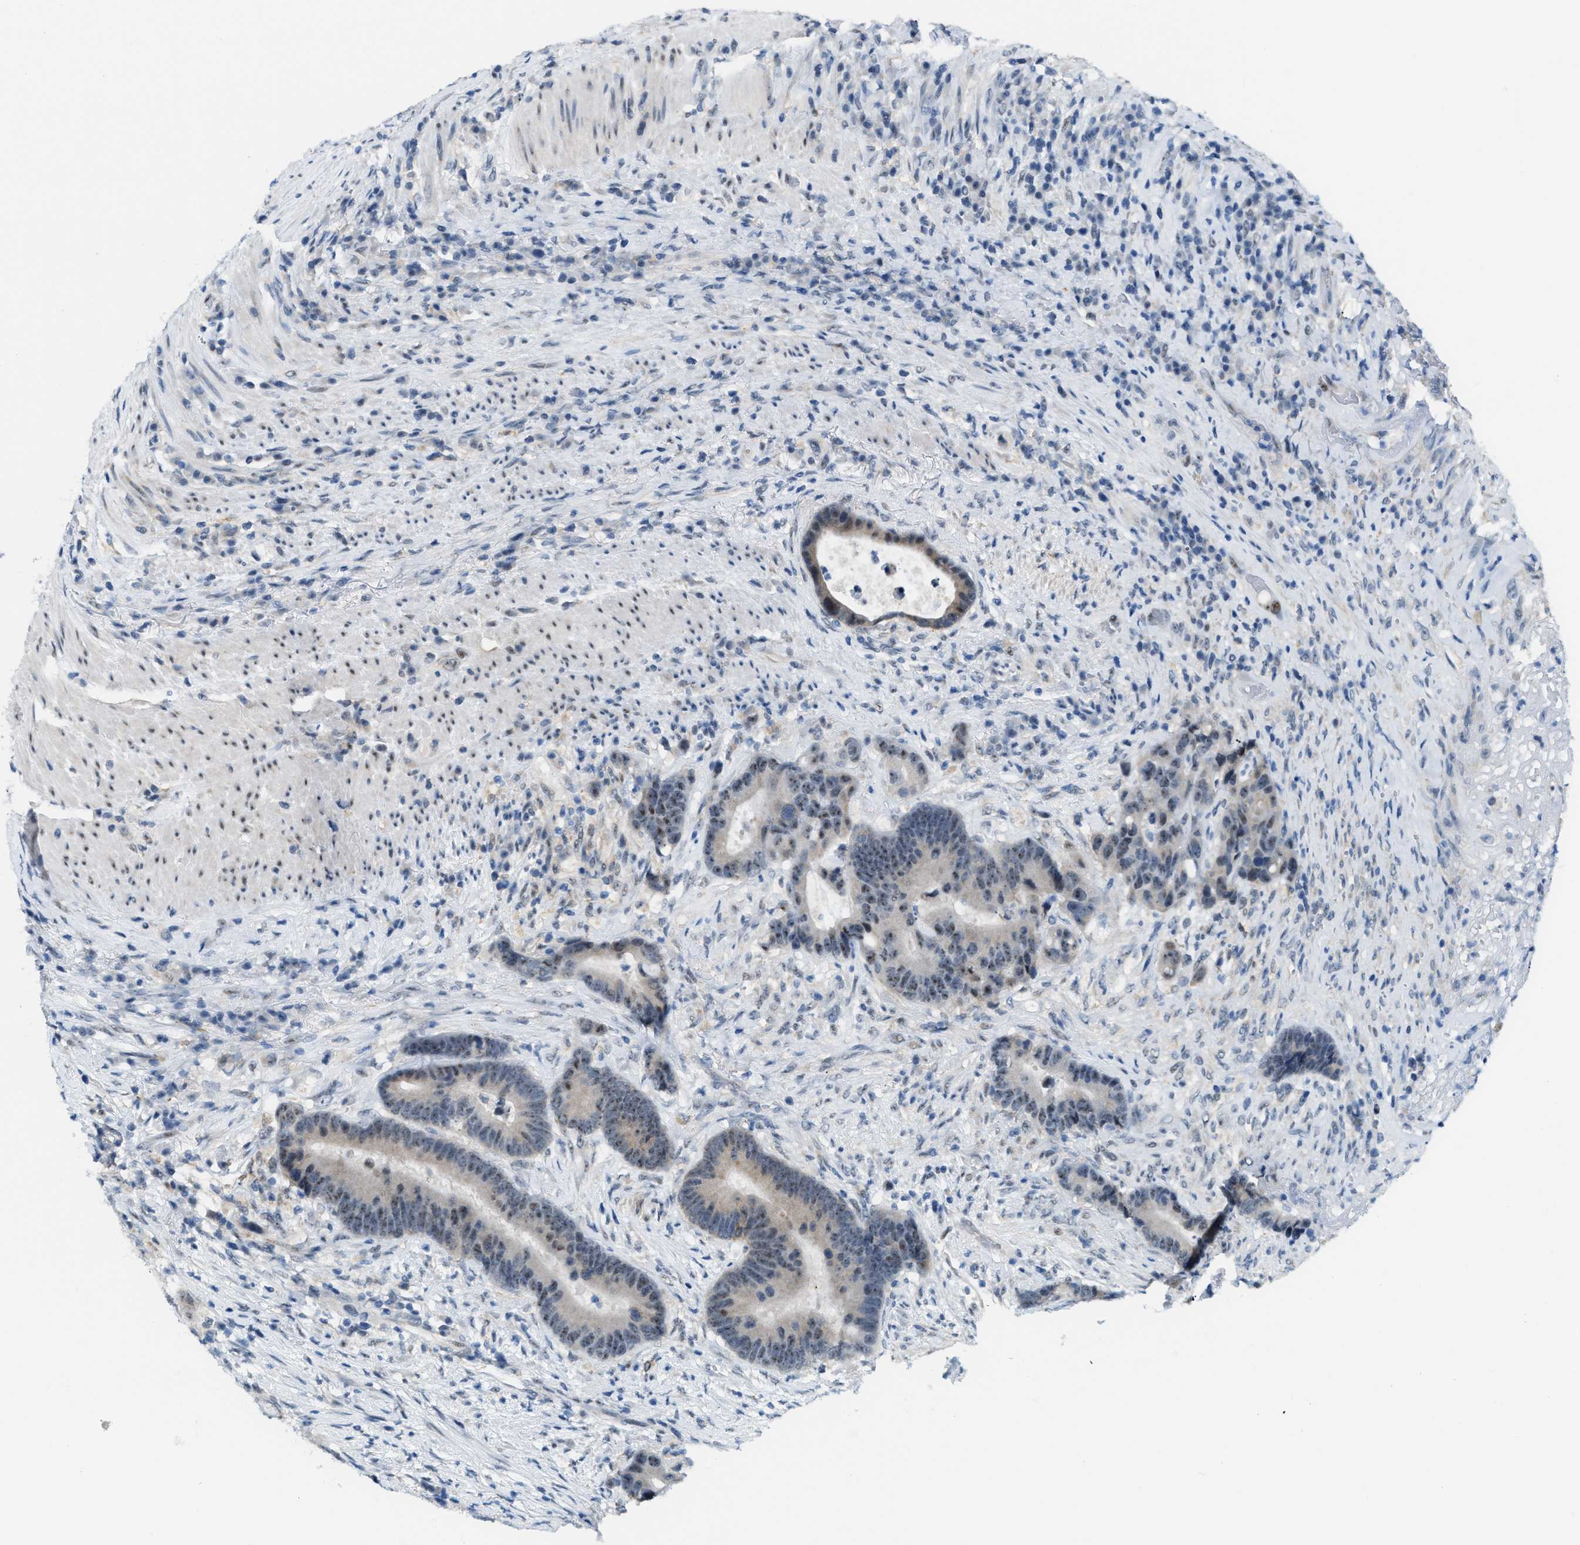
{"staining": {"intensity": "moderate", "quantity": "<25%", "location": "nuclear"}, "tissue": "colorectal cancer", "cell_type": "Tumor cells", "image_type": "cancer", "snomed": [{"axis": "morphology", "description": "Adenocarcinoma, NOS"}, {"axis": "topography", "description": "Rectum"}], "caption": "Immunohistochemistry (IHC) staining of colorectal cancer (adenocarcinoma), which shows low levels of moderate nuclear expression in about <25% of tumor cells indicating moderate nuclear protein staining. The staining was performed using DAB (3,3'-diaminobenzidine) (brown) for protein detection and nuclei were counterstained in hematoxylin (blue).", "gene": "PHRF1", "patient": {"sex": "female", "age": 89}}